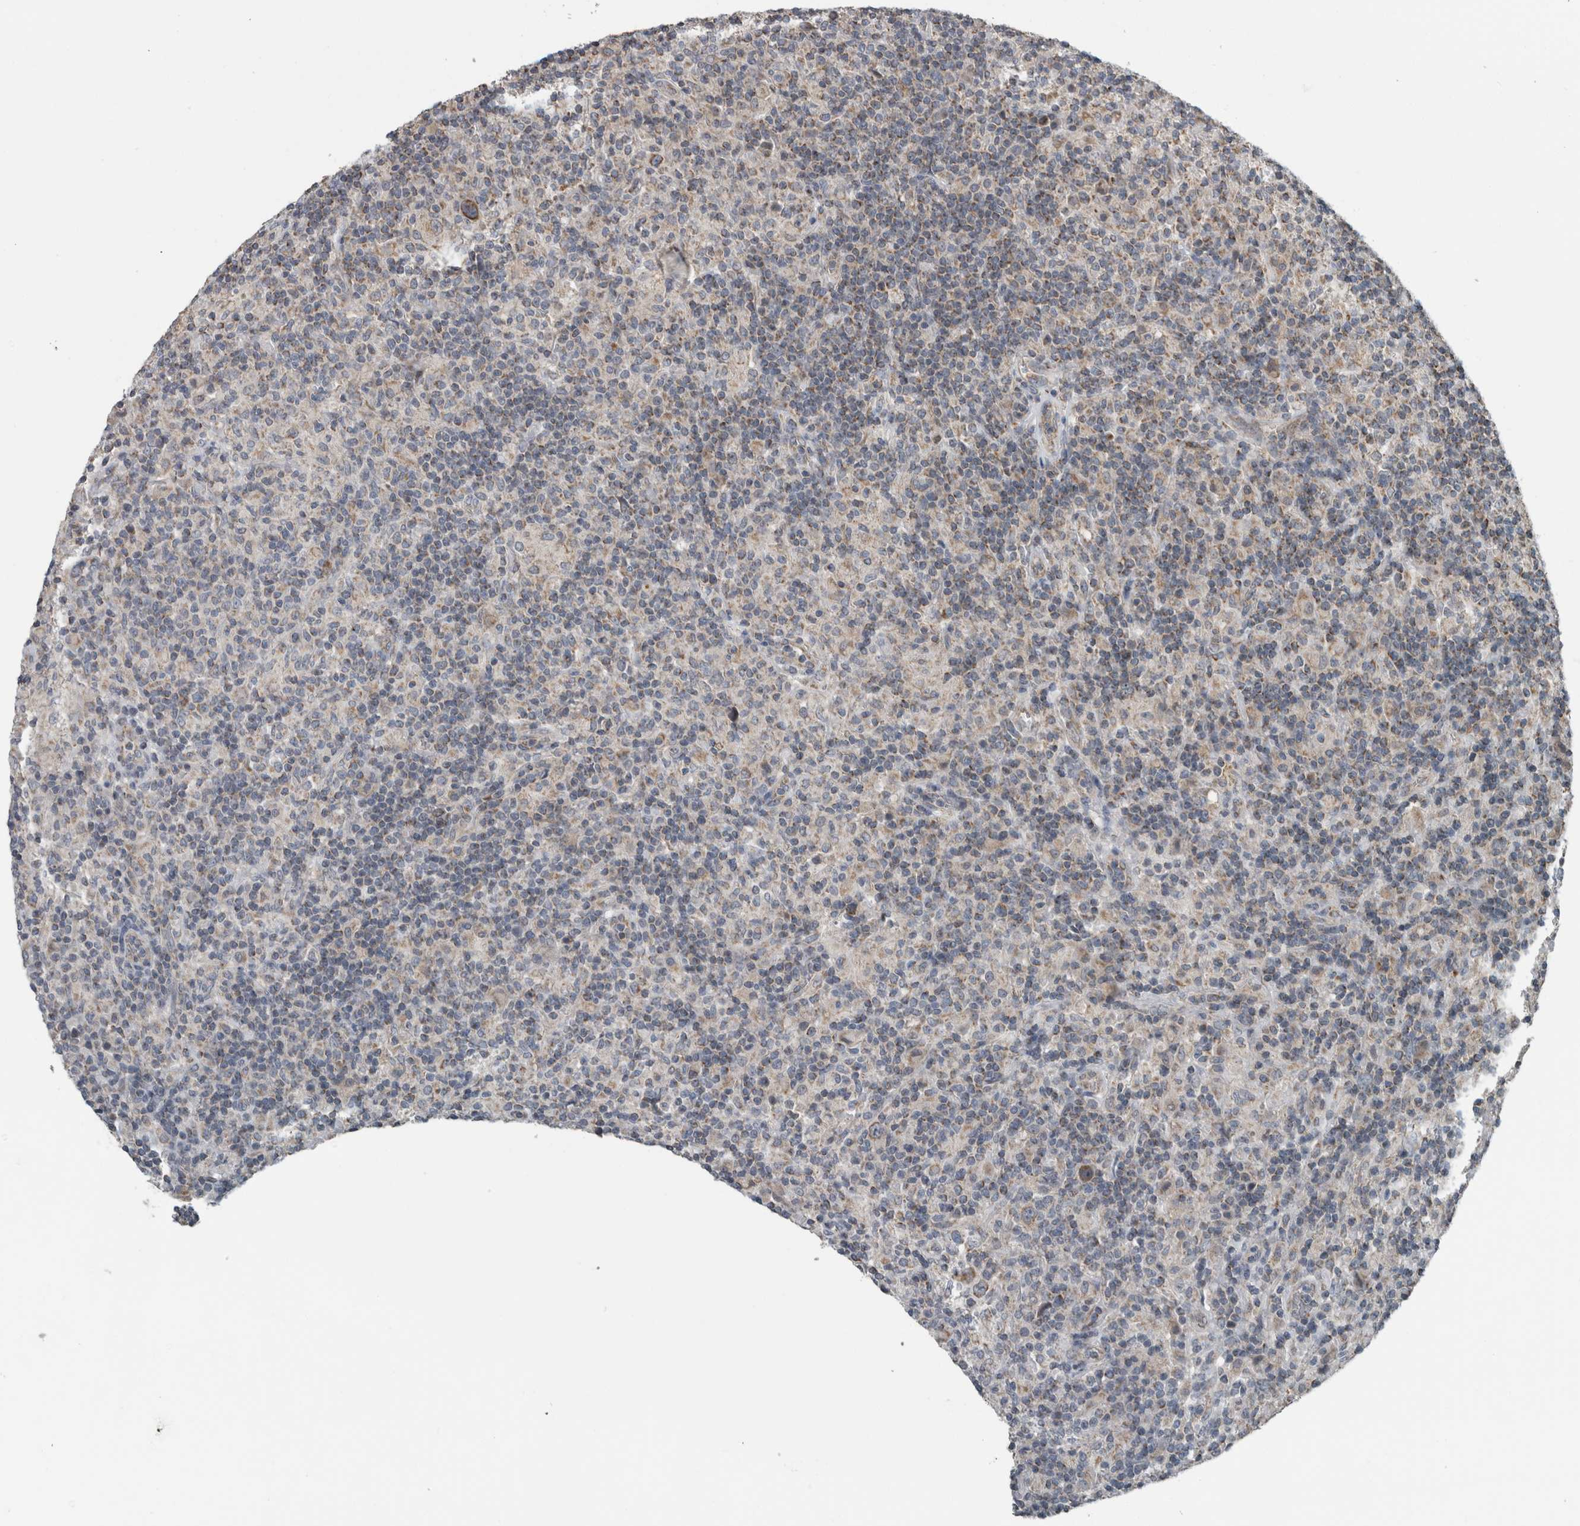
{"staining": {"intensity": "moderate", "quantity": ">75%", "location": "cytoplasmic/membranous"}, "tissue": "lymphoma", "cell_type": "Tumor cells", "image_type": "cancer", "snomed": [{"axis": "morphology", "description": "Hodgkin's disease, NOS"}, {"axis": "topography", "description": "Lymph node"}], "caption": "An image showing moderate cytoplasmic/membranous expression in about >75% of tumor cells in lymphoma, as visualized by brown immunohistochemical staining.", "gene": "ARMC1", "patient": {"sex": "male", "age": 70}}